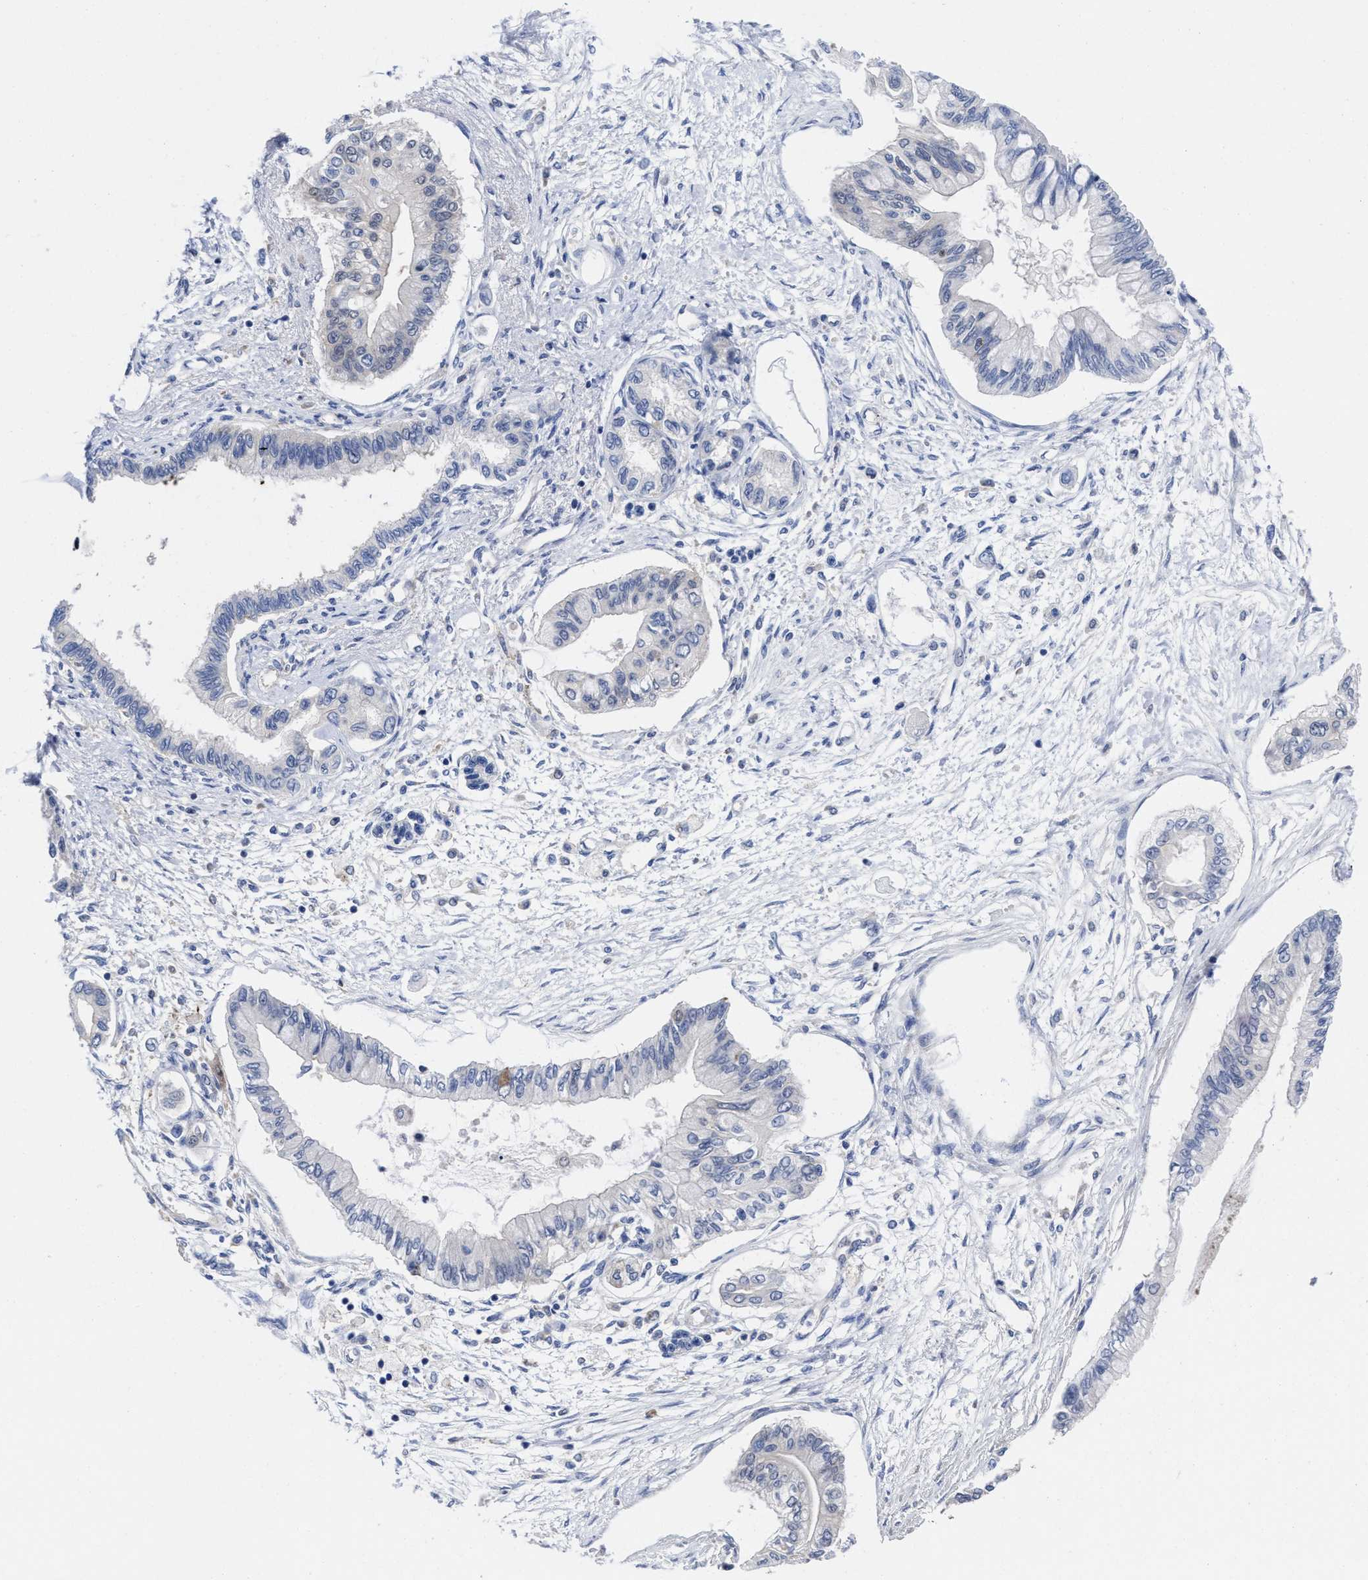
{"staining": {"intensity": "negative", "quantity": "none", "location": "none"}, "tissue": "pancreatic cancer", "cell_type": "Tumor cells", "image_type": "cancer", "snomed": [{"axis": "morphology", "description": "Adenocarcinoma, NOS"}, {"axis": "topography", "description": "Pancreas"}], "caption": "The photomicrograph shows no staining of tumor cells in pancreatic cancer (adenocarcinoma).", "gene": "TXNDC17", "patient": {"sex": "female", "age": 77}}